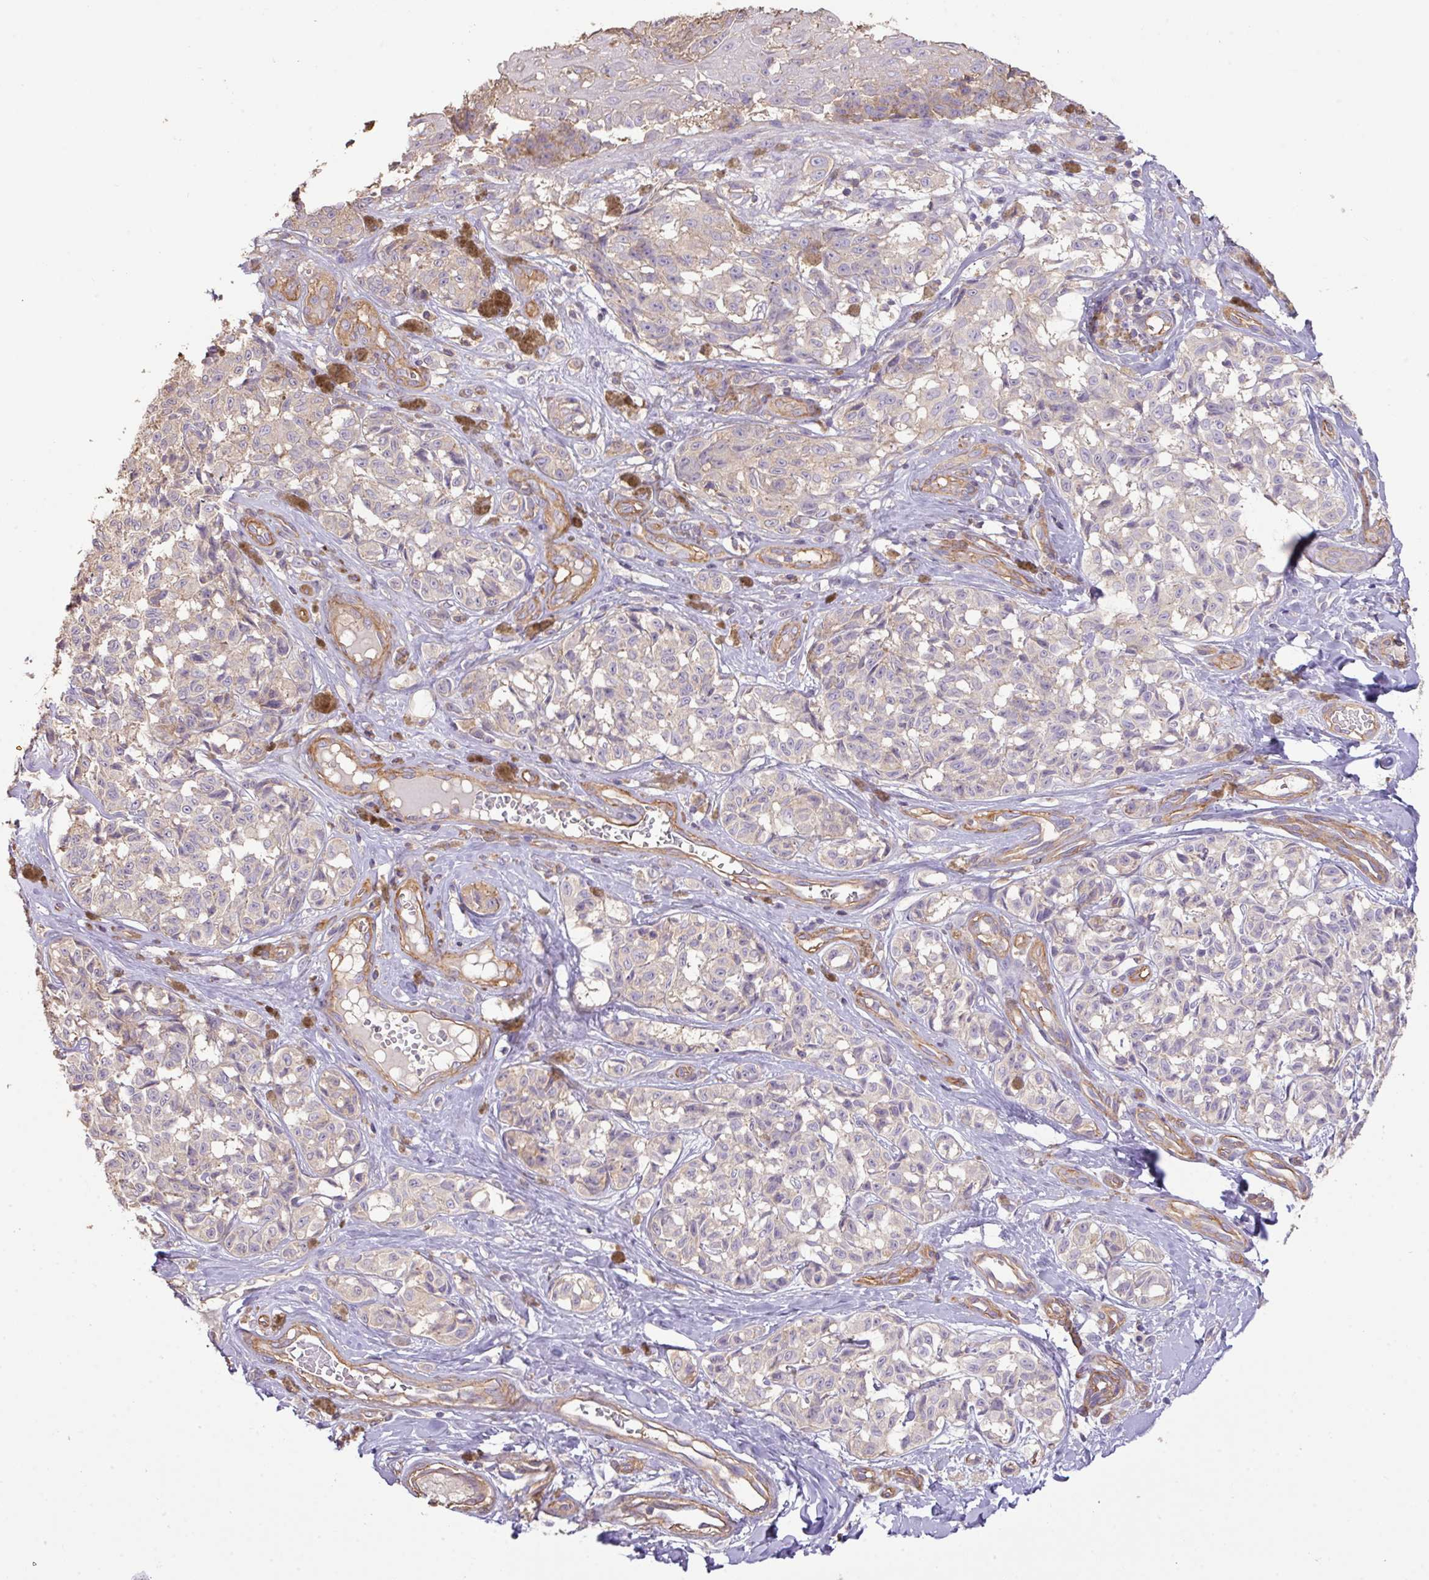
{"staining": {"intensity": "negative", "quantity": "none", "location": "none"}, "tissue": "melanoma", "cell_type": "Tumor cells", "image_type": "cancer", "snomed": [{"axis": "morphology", "description": "Malignant melanoma, NOS"}, {"axis": "topography", "description": "Skin"}], "caption": "A high-resolution photomicrograph shows immunohistochemistry (IHC) staining of melanoma, which exhibits no significant positivity in tumor cells. (Immunohistochemistry (ihc), brightfield microscopy, high magnification).", "gene": "CALML4", "patient": {"sex": "female", "age": 65}}